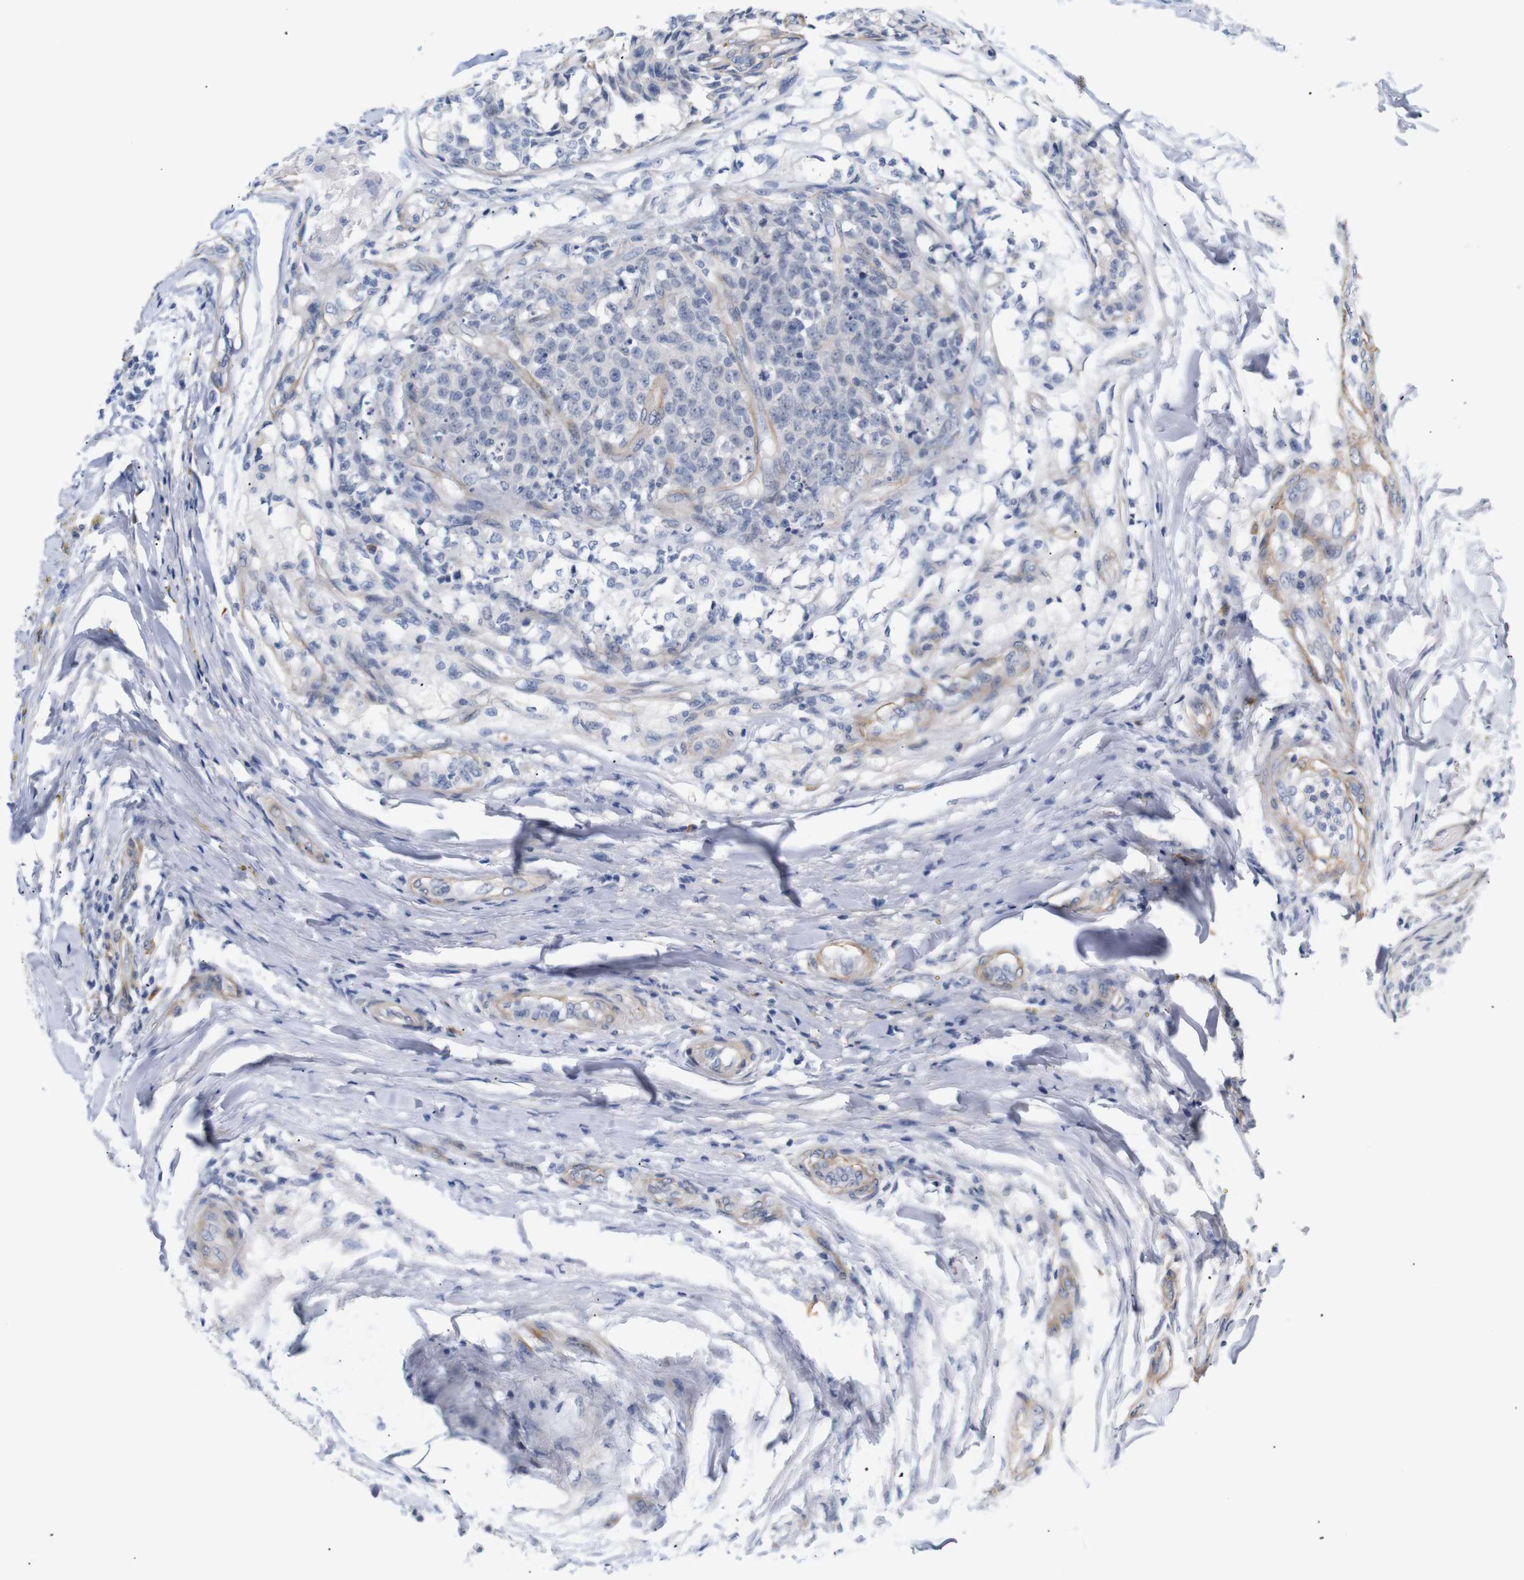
{"staining": {"intensity": "negative", "quantity": "none", "location": "none"}, "tissue": "testis cancer", "cell_type": "Tumor cells", "image_type": "cancer", "snomed": [{"axis": "morphology", "description": "Seminoma, NOS"}, {"axis": "topography", "description": "Testis"}], "caption": "An IHC micrograph of testis cancer (seminoma) is shown. There is no staining in tumor cells of testis cancer (seminoma).", "gene": "STMN3", "patient": {"sex": "male", "age": 59}}